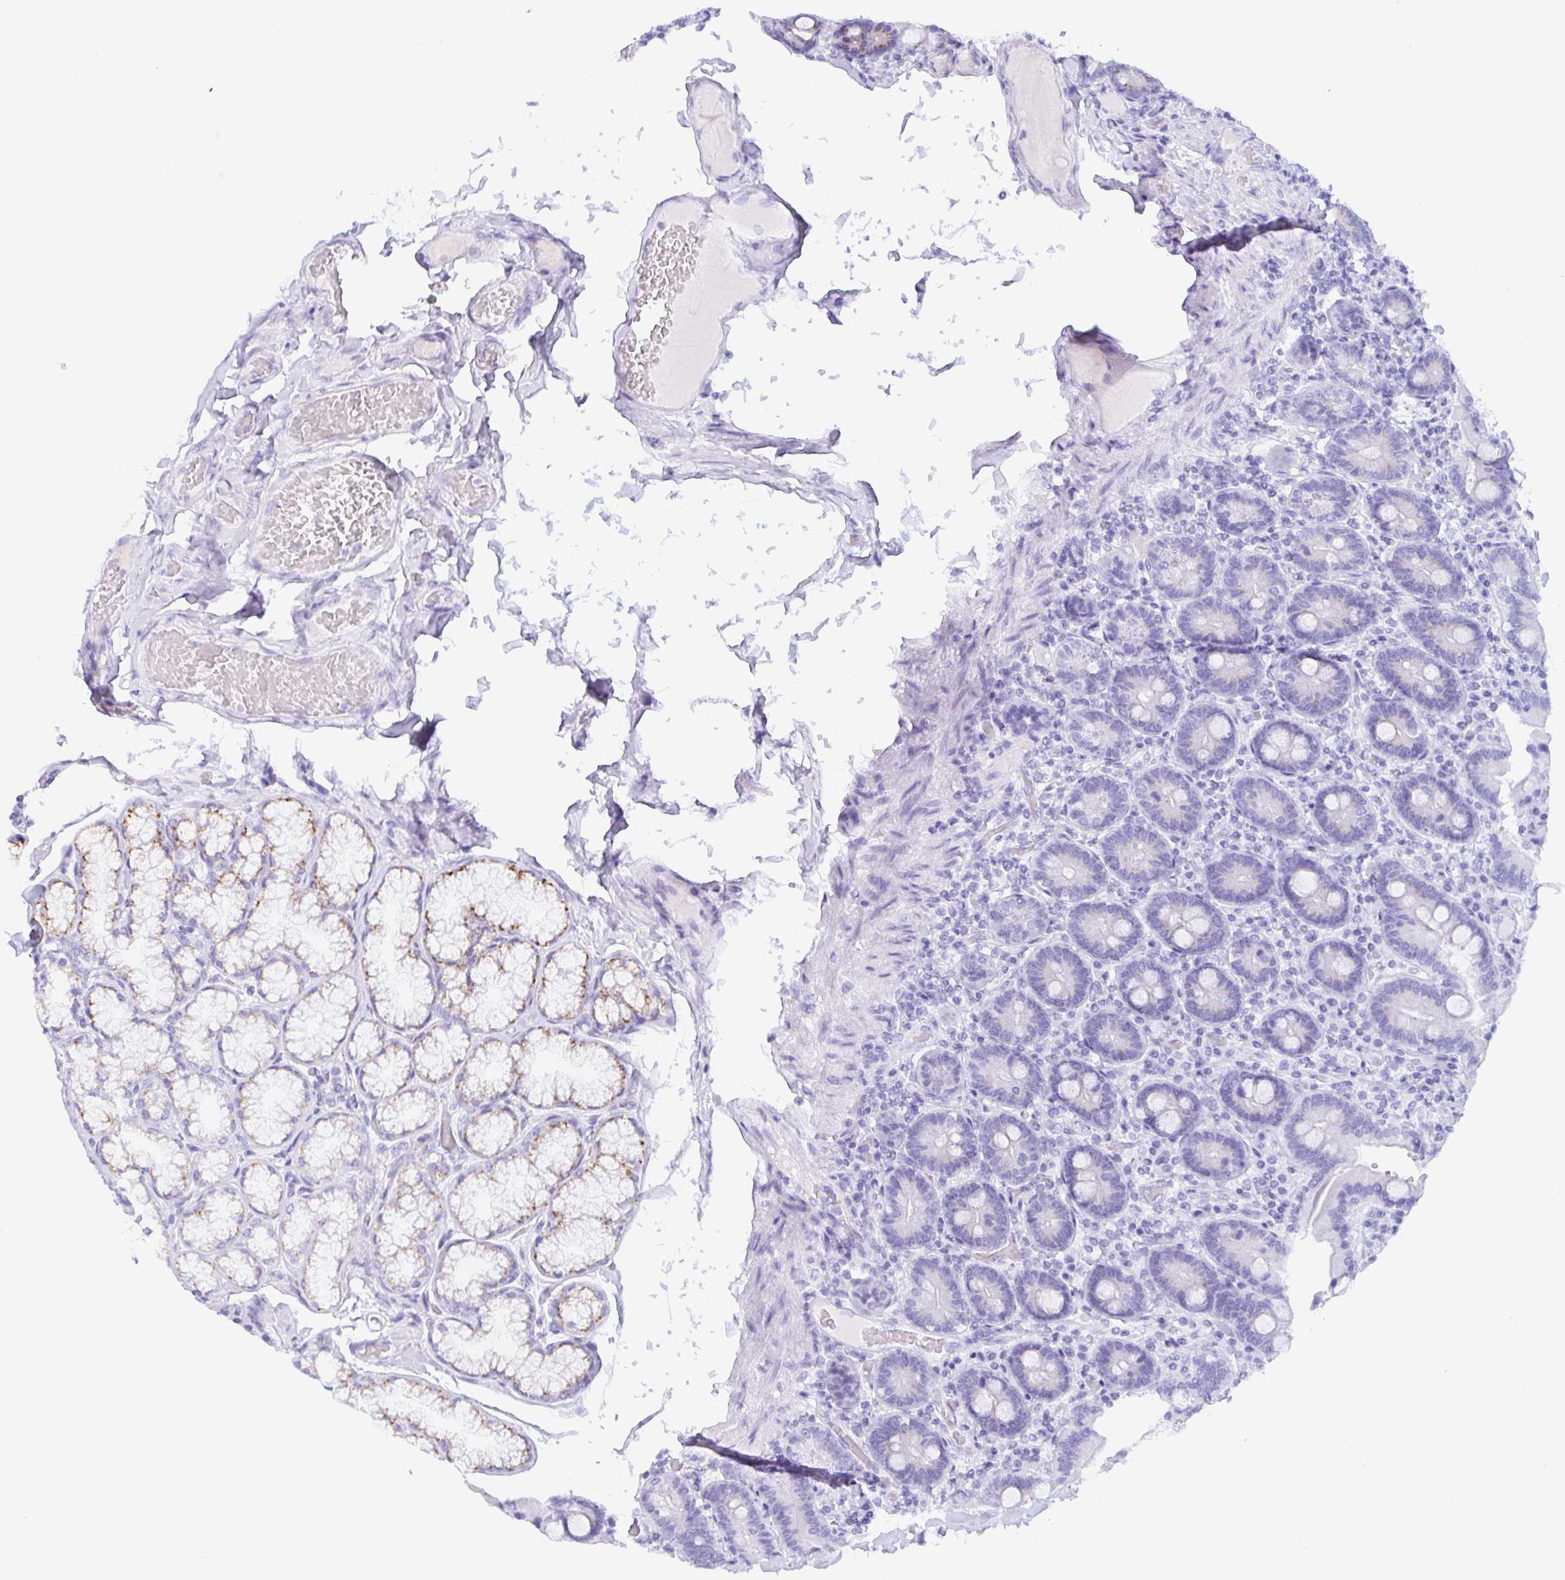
{"staining": {"intensity": "moderate", "quantity": "<25%", "location": "cytoplasmic/membranous"}, "tissue": "duodenum", "cell_type": "Glandular cells", "image_type": "normal", "snomed": [{"axis": "morphology", "description": "Normal tissue, NOS"}, {"axis": "topography", "description": "Duodenum"}], "caption": "Brown immunohistochemical staining in unremarkable duodenum shows moderate cytoplasmic/membranous expression in approximately <25% of glandular cells.", "gene": "LDLRAD1", "patient": {"sex": "female", "age": 62}}